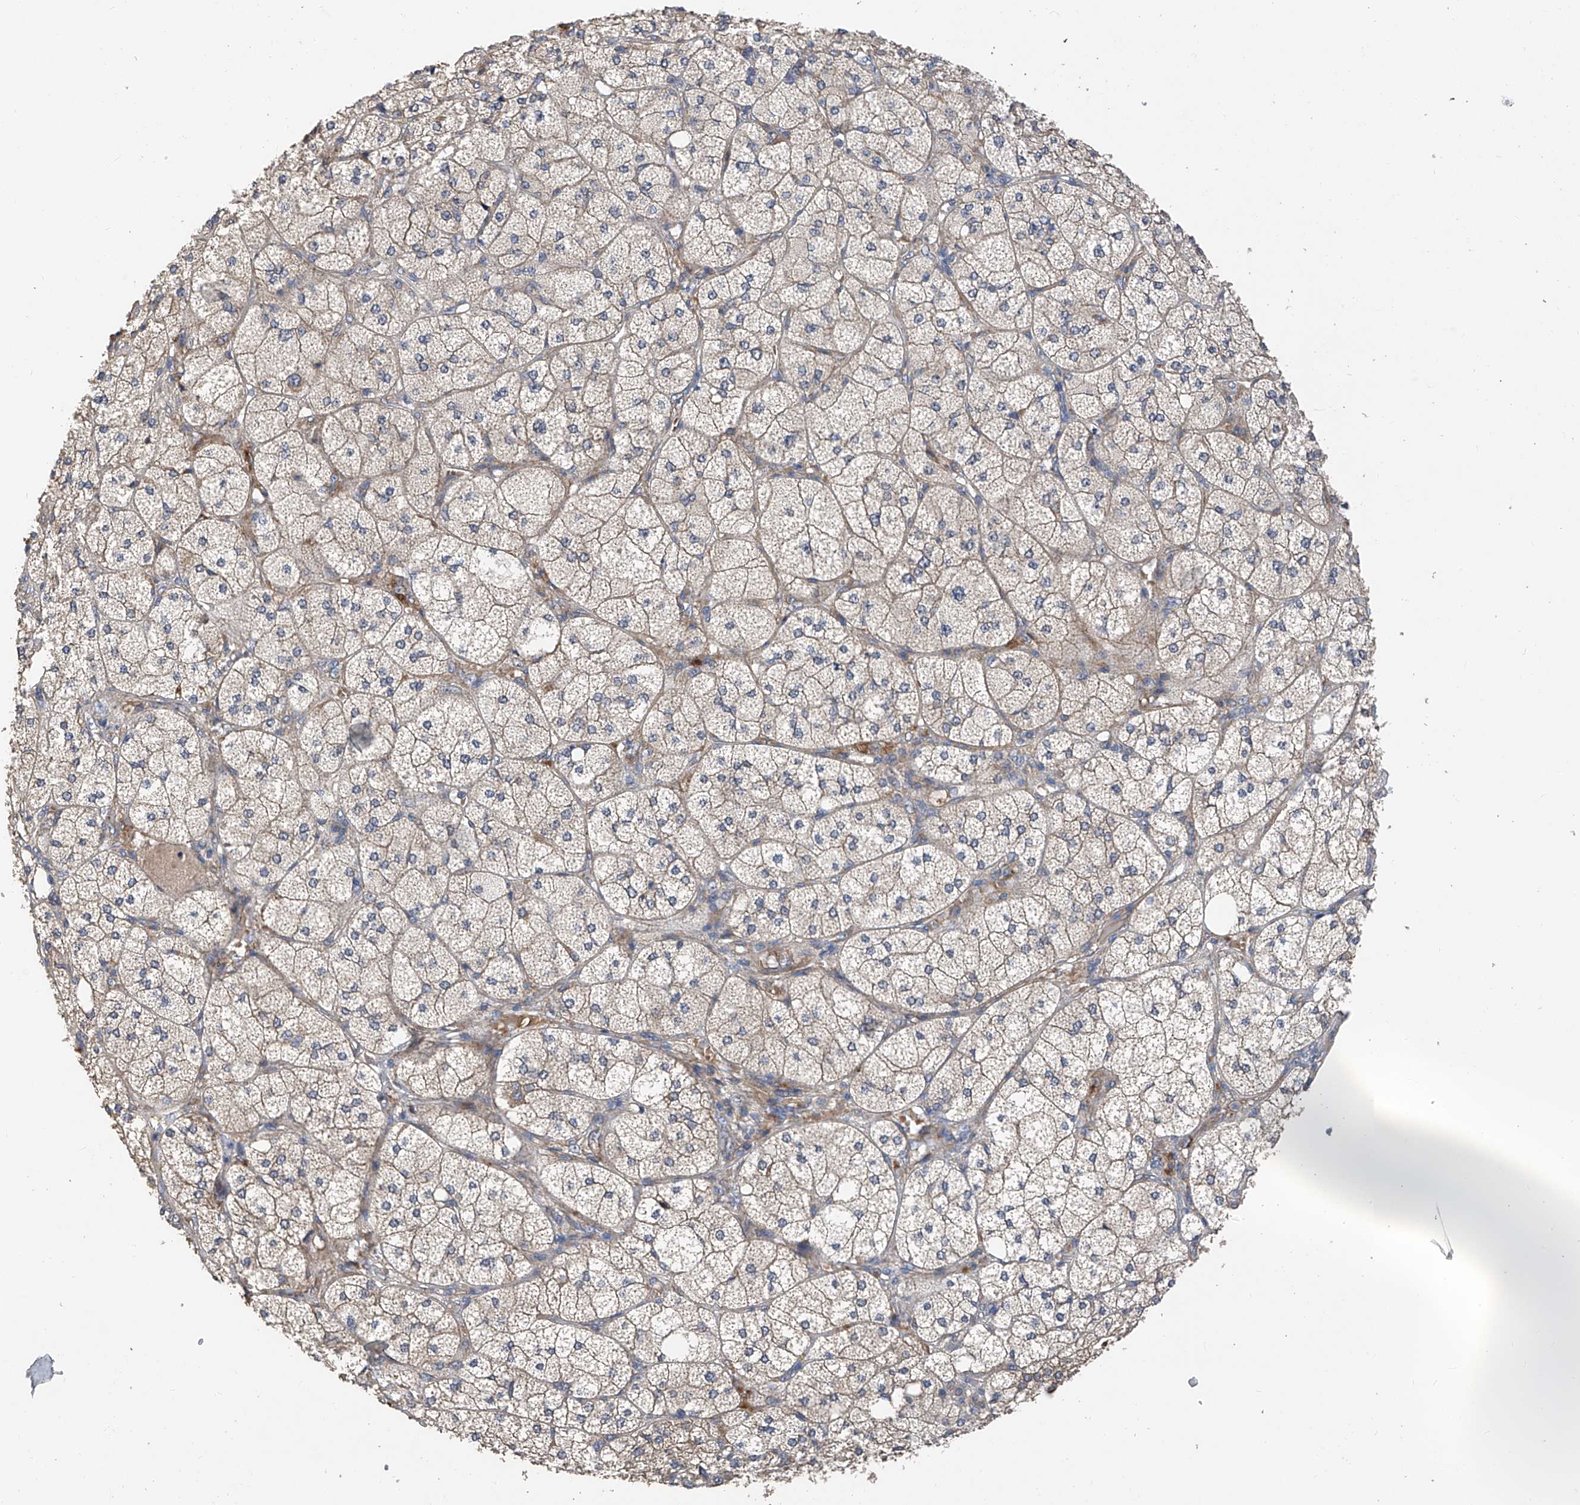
{"staining": {"intensity": "moderate", "quantity": "25%-75%", "location": "cytoplasmic/membranous"}, "tissue": "adrenal gland", "cell_type": "Glandular cells", "image_type": "normal", "snomed": [{"axis": "morphology", "description": "Normal tissue, NOS"}, {"axis": "topography", "description": "Adrenal gland"}], "caption": "Immunohistochemical staining of normal human adrenal gland reveals 25%-75% levels of moderate cytoplasmic/membranous protein expression in approximately 25%-75% of glandular cells.", "gene": "PTK2", "patient": {"sex": "female", "age": 61}}